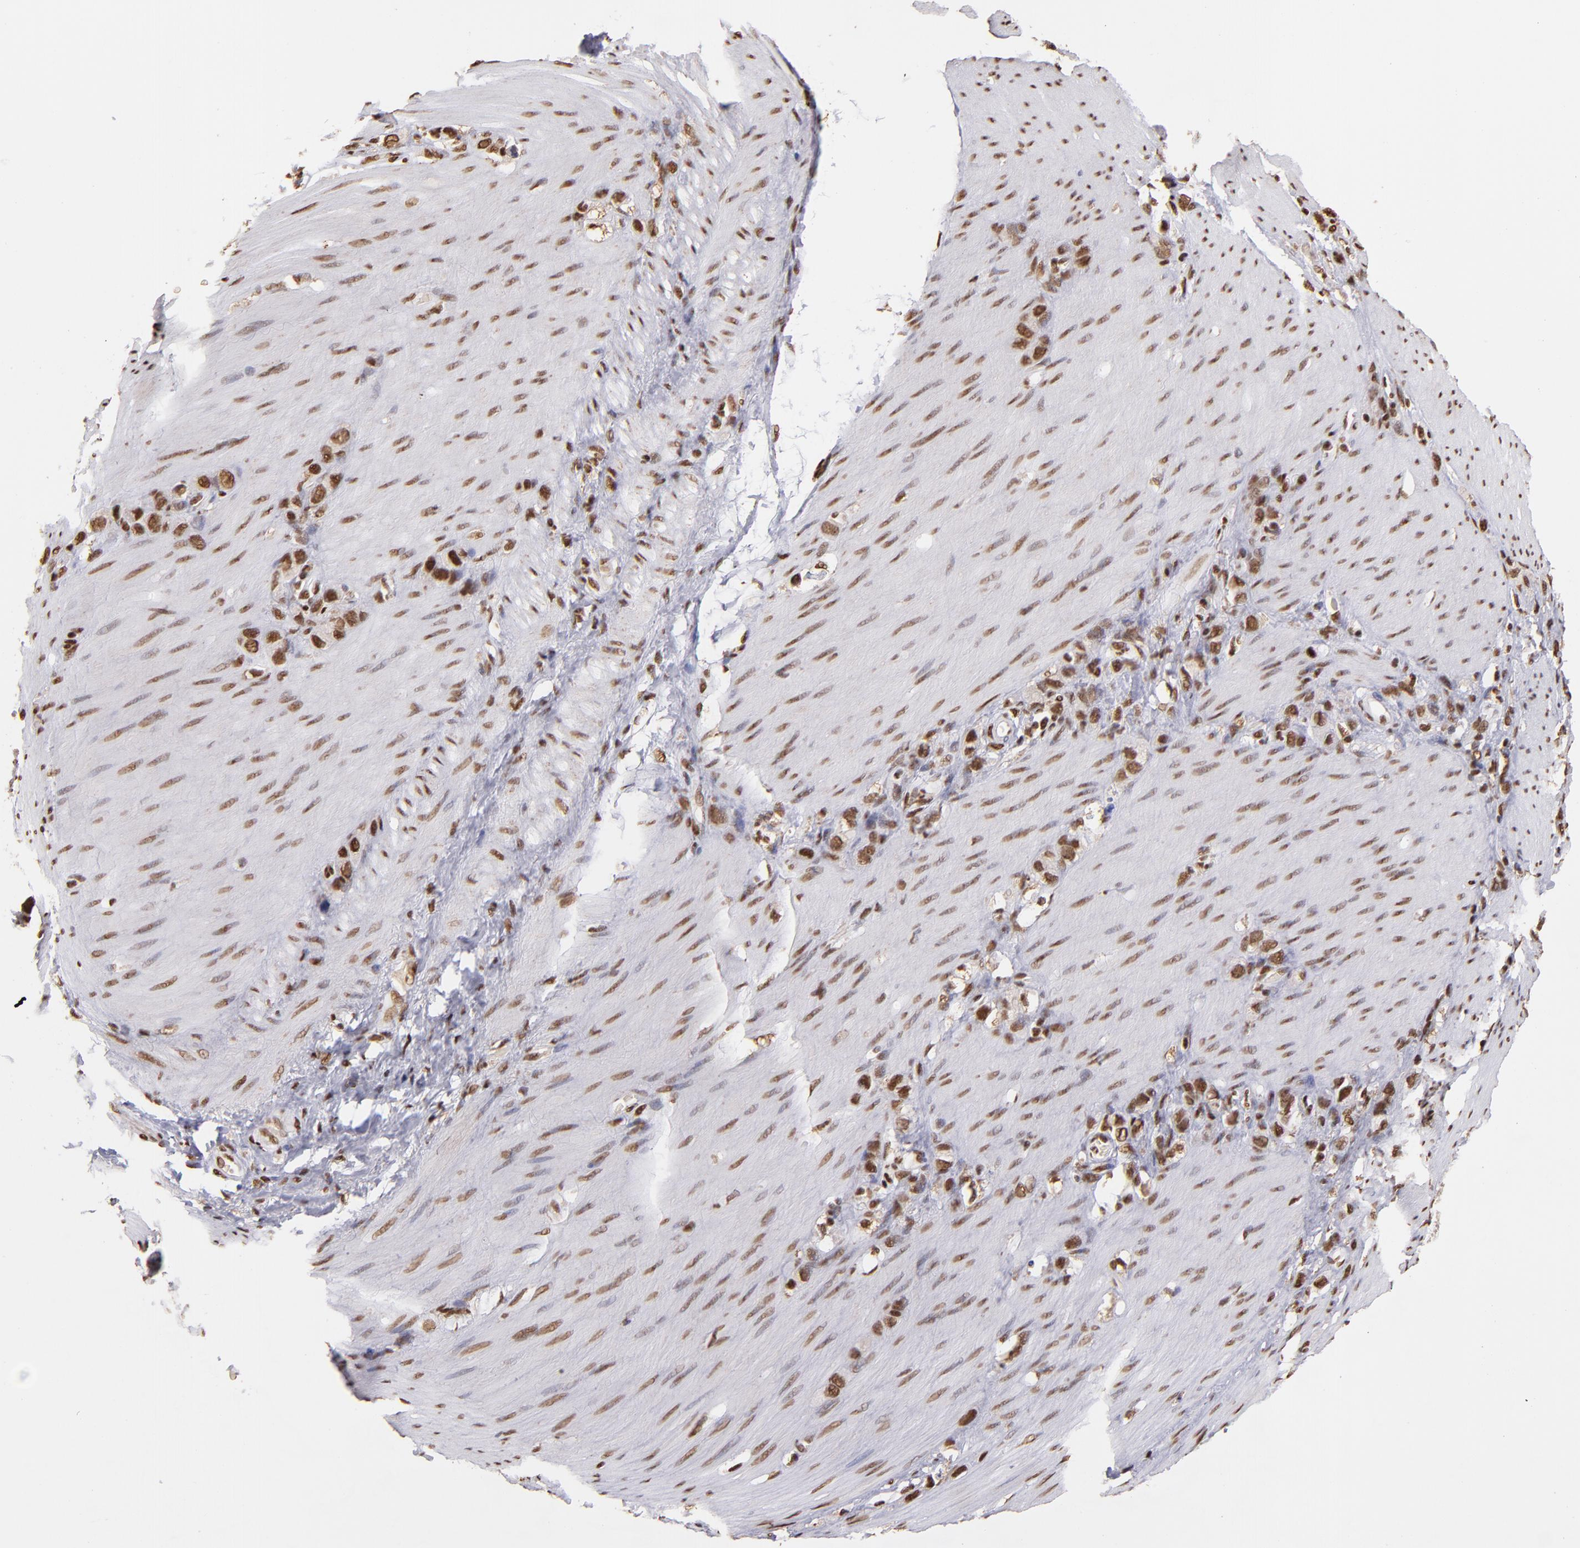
{"staining": {"intensity": "moderate", "quantity": ">75%", "location": "cytoplasmic/membranous,nuclear"}, "tissue": "stomach cancer", "cell_type": "Tumor cells", "image_type": "cancer", "snomed": [{"axis": "morphology", "description": "Normal tissue, NOS"}, {"axis": "morphology", "description": "Adenocarcinoma, NOS"}, {"axis": "morphology", "description": "Adenocarcinoma, High grade"}, {"axis": "topography", "description": "Stomach, upper"}, {"axis": "topography", "description": "Stomach"}], "caption": "Brown immunohistochemical staining in human stomach cancer (adenocarcinoma) displays moderate cytoplasmic/membranous and nuclear positivity in approximately >75% of tumor cells.", "gene": "SP1", "patient": {"sex": "female", "age": 65}}